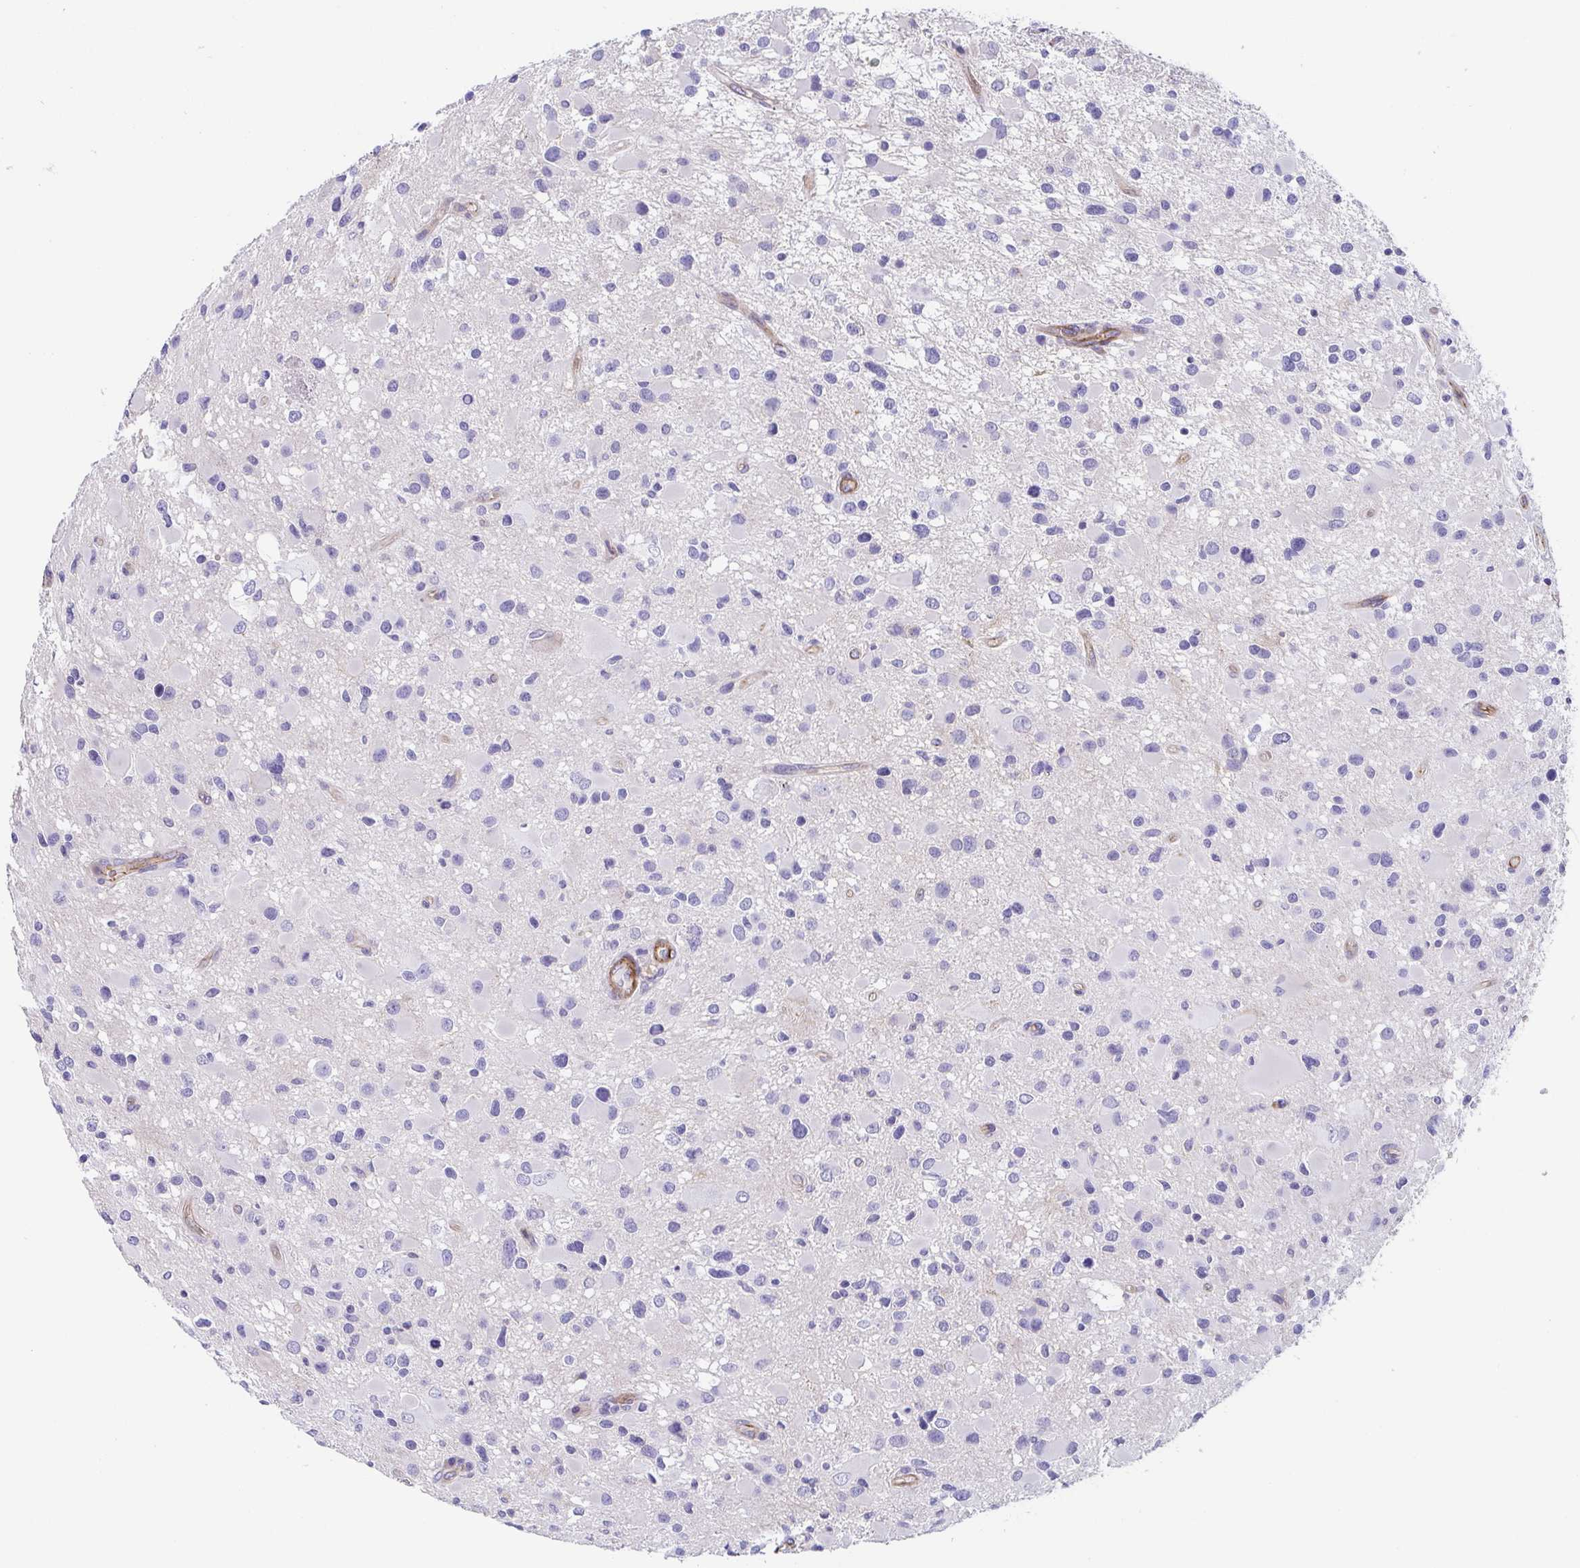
{"staining": {"intensity": "negative", "quantity": "none", "location": "none"}, "tissue": "glioma", "cell_type": "Tumor cells", "image_type": "cancer", "snomed": [{"axis": "morphology", "description": "Glioma, malignant, Low grade"}, {"axis": "topography", "description": "Brain"}], "caption": "High magnification brightfield microscopy of glioma stained with DAB (brown) and counterstained with hematoxylin (blue): tumor cells show no significant staining.", "gene": "TRAM2", "patient": {"sex": "female", "age": 32}}